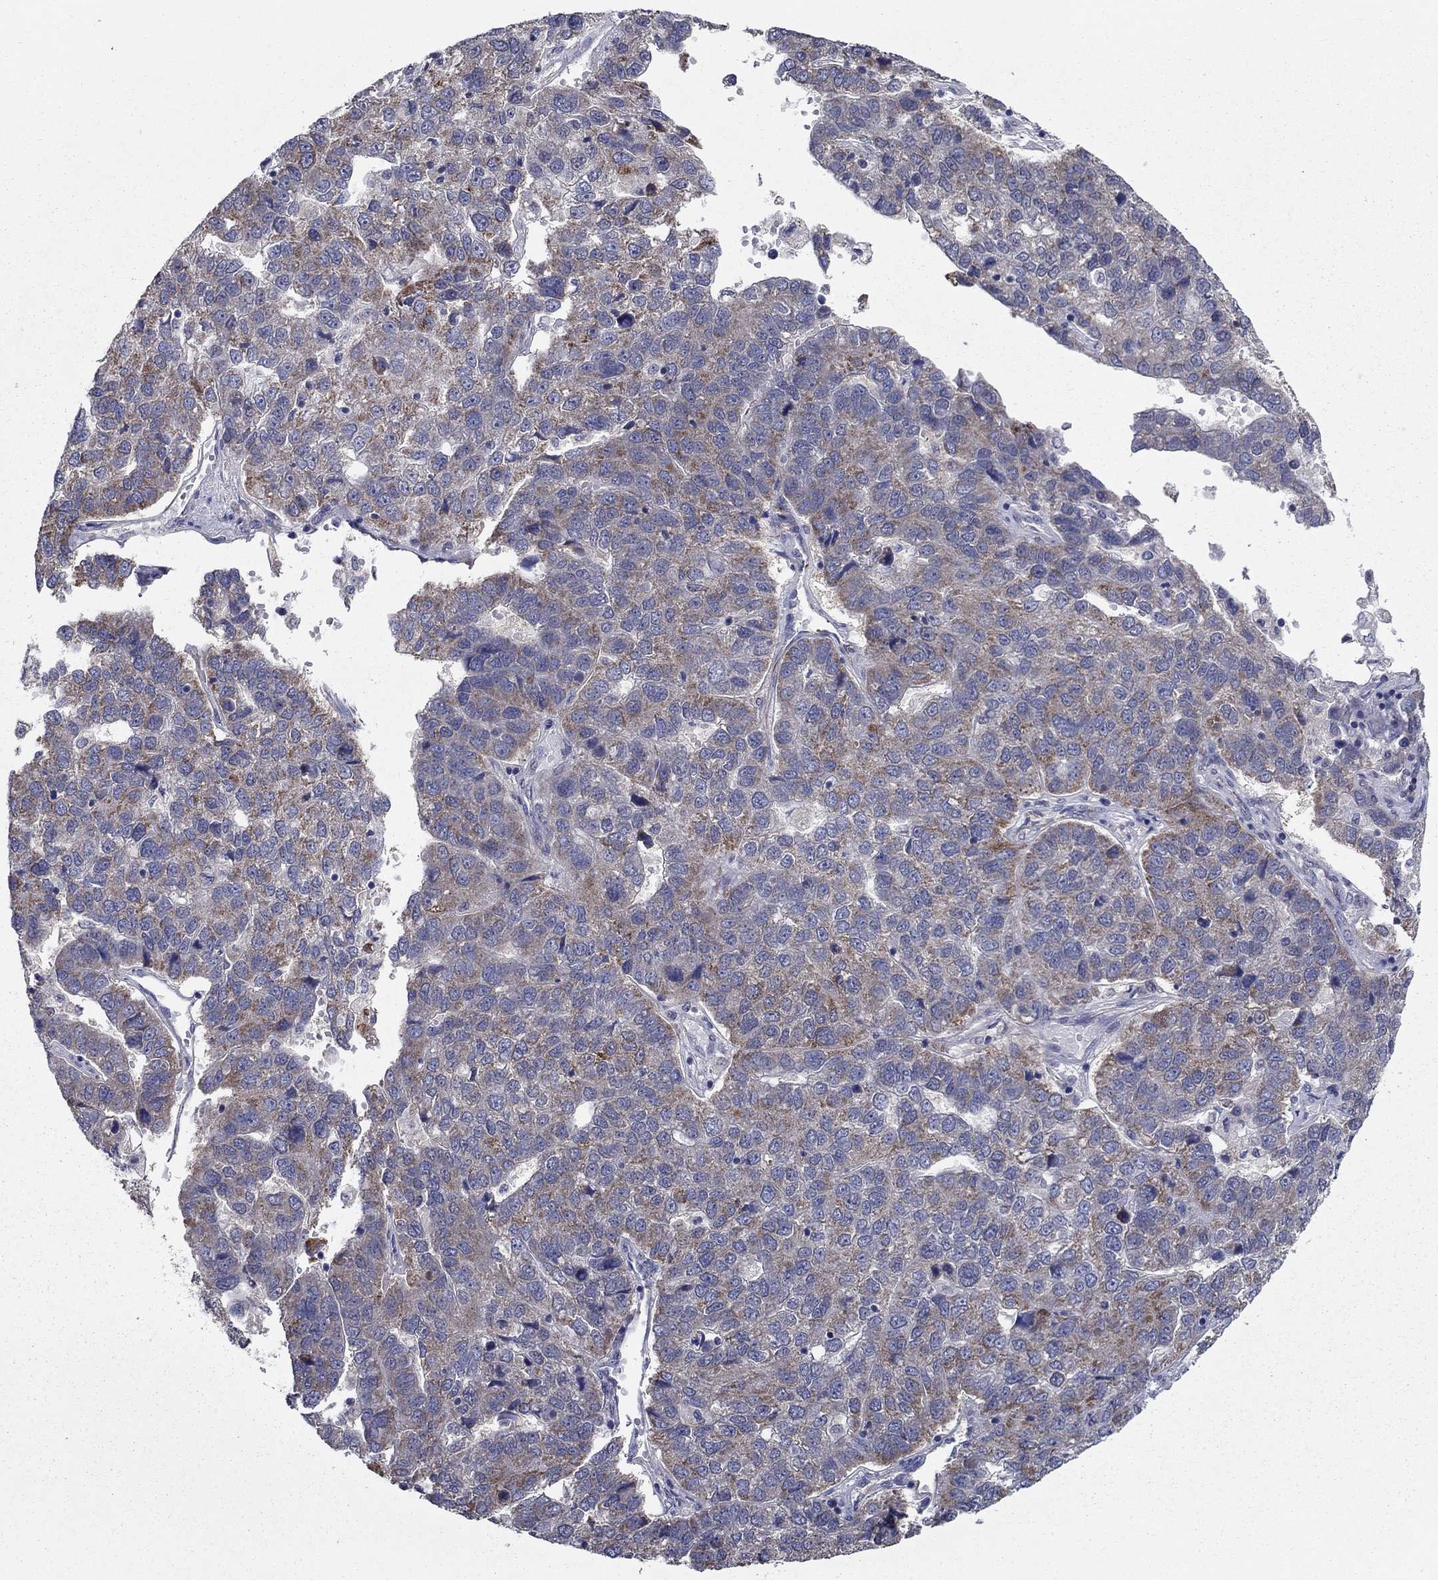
{"staining": {"intensity": "moderate", "quantity": "<25%", "location": "cytoplasmic/membranous"}, "tissue": "pancreatic cancer", "cell_type": "Tumor cells", "image_type": "cancer", "snomed": [{"axis": "morphology", "description": "Adenocarcinoma, NOS"}, {"axis": "topography", "description": "Pancreas"}], "caption": "Human pancreatic cancer (adenocarcinoma) stained with a protein marker exhibits moderate staining in tumor cells.", "gene": "LACTB2", "patient": {"sex": "female", "age": 61}}